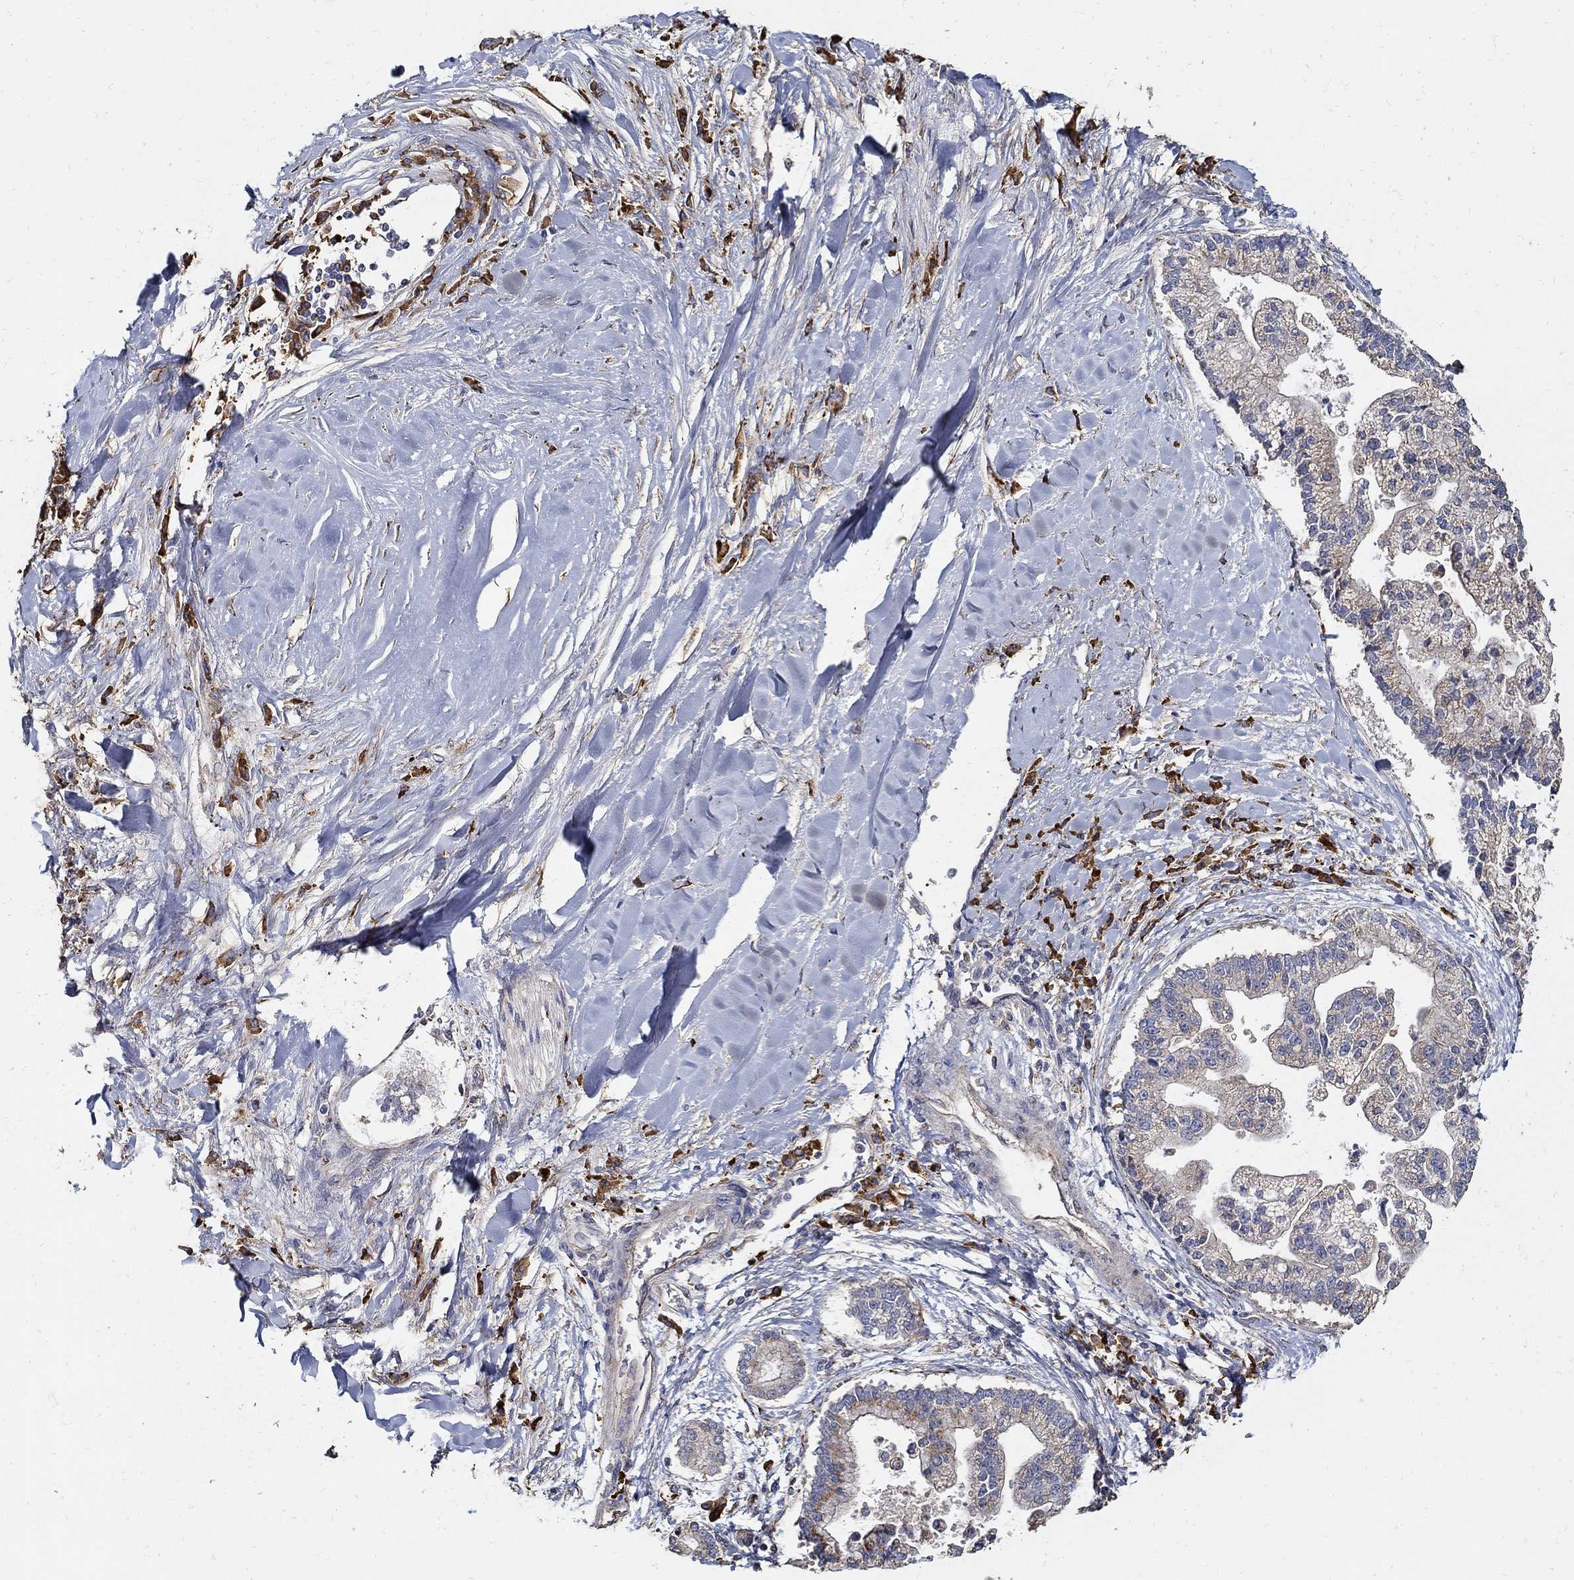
{"staining": {"intensity": "weak", "quantity": "<25%", "location": "cytoplasmic/membranous"}, "tissue": "liver cancer", "cell_type": "Tumor cells", "image_type": "cancer", "snomed": [{"axis": "morphology", "description": "Cholangiocarcinoma"}, {"axis": "topography", "description": "Liver"}], "caption": "A high-resolution photomicrograph shows immunohistochemistry staining of liver cholangiocarcinoma, which demonstrates no significant expression in tumor cells.", "gene": "EMILIN3", "patient": {"sex": "male", "age": 50}}